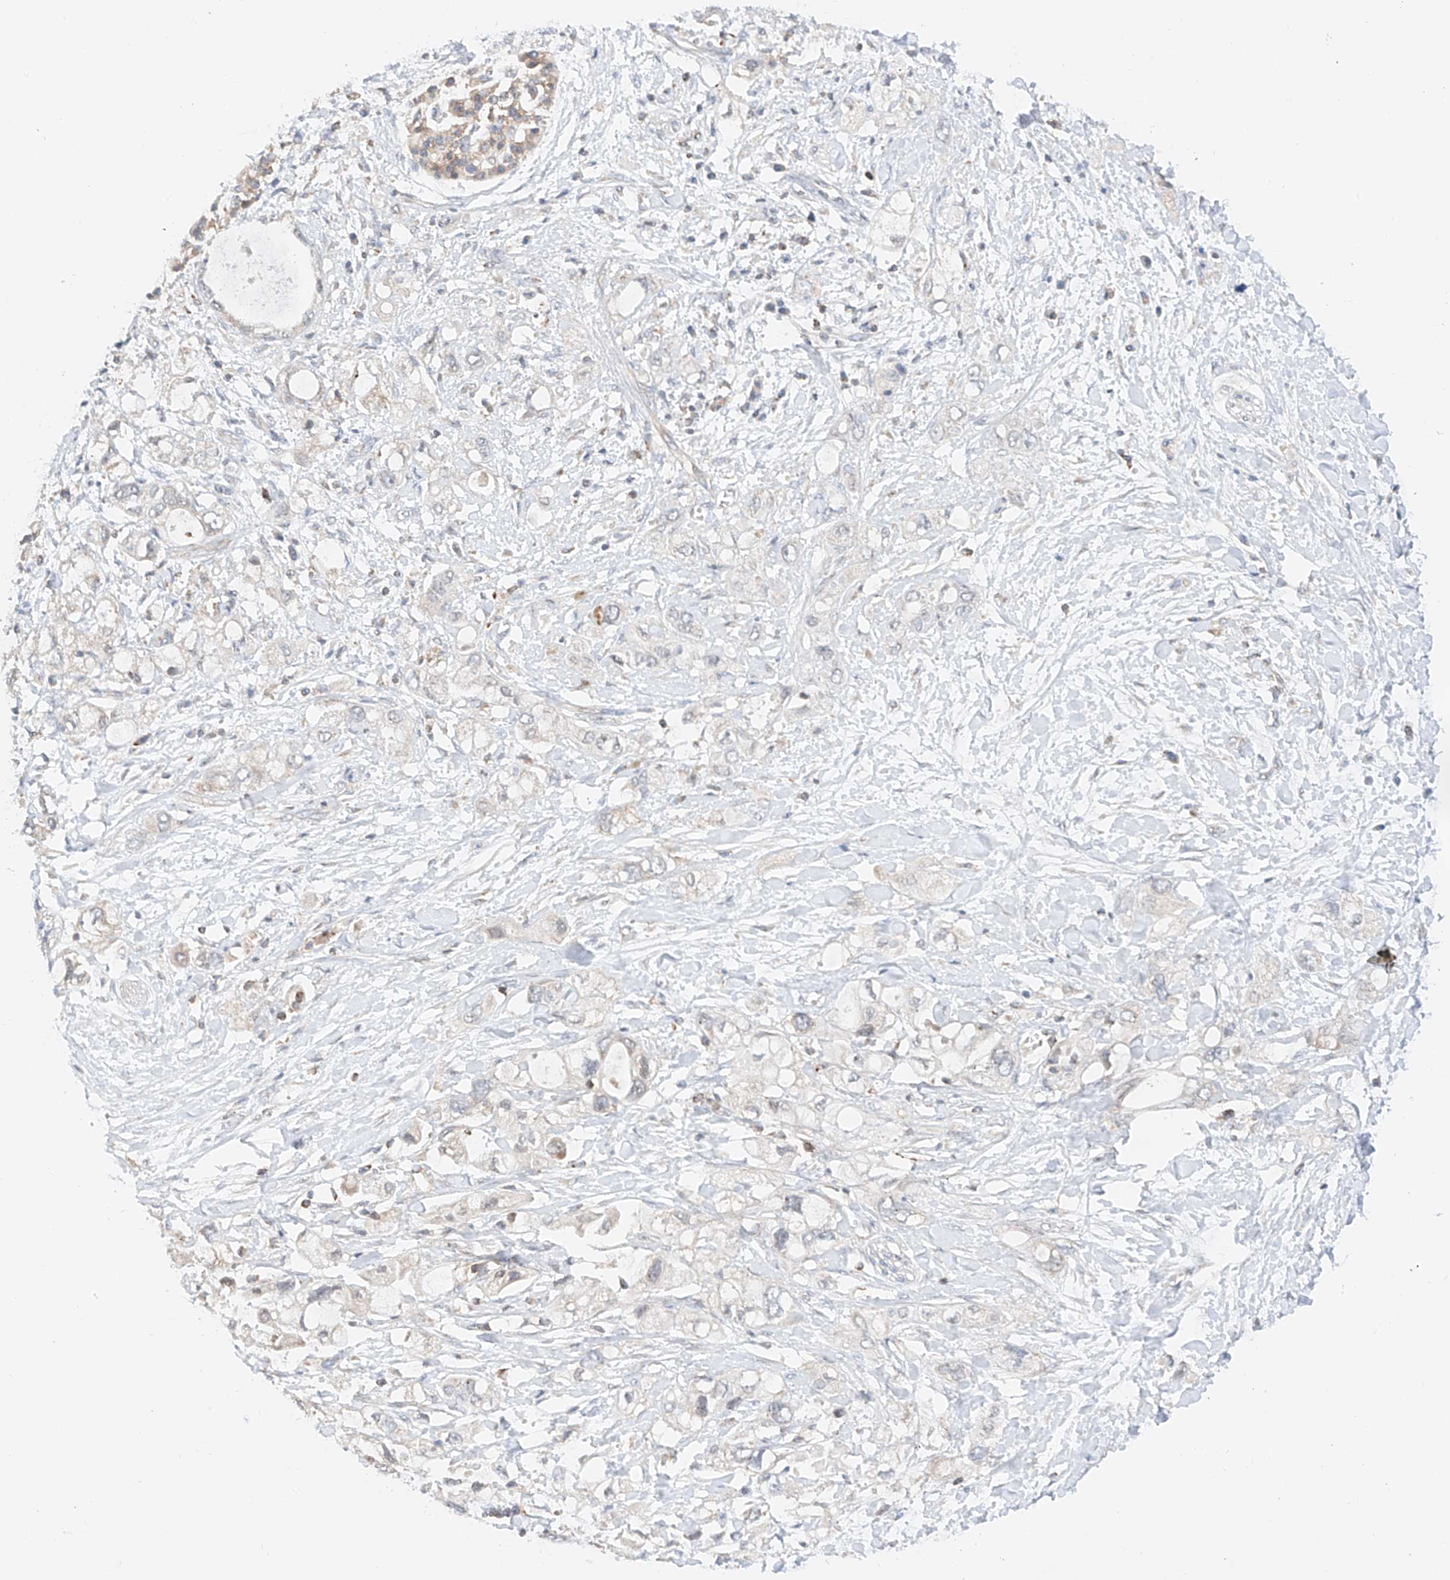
{"staining": {"intensity": "weak", "quantity": "<25%", "location": "cytoplasmic/membranous"}, "tissue": "pancreatic cancer", "cell_type": "Tumor cells", "image_type": "cancer", "snomed": [{"axis": "morphology", "description": "Adenocarcinoma, NOS"}, {"axis": "topography", "description": "Pancreas"}], "caption": "Immunohistochemistry of pancreatic adenocarcinoma demonstrates no positivity in tumor cells.", "gene": "MFN2", "patient": {"sex": "female", "age": 56}}